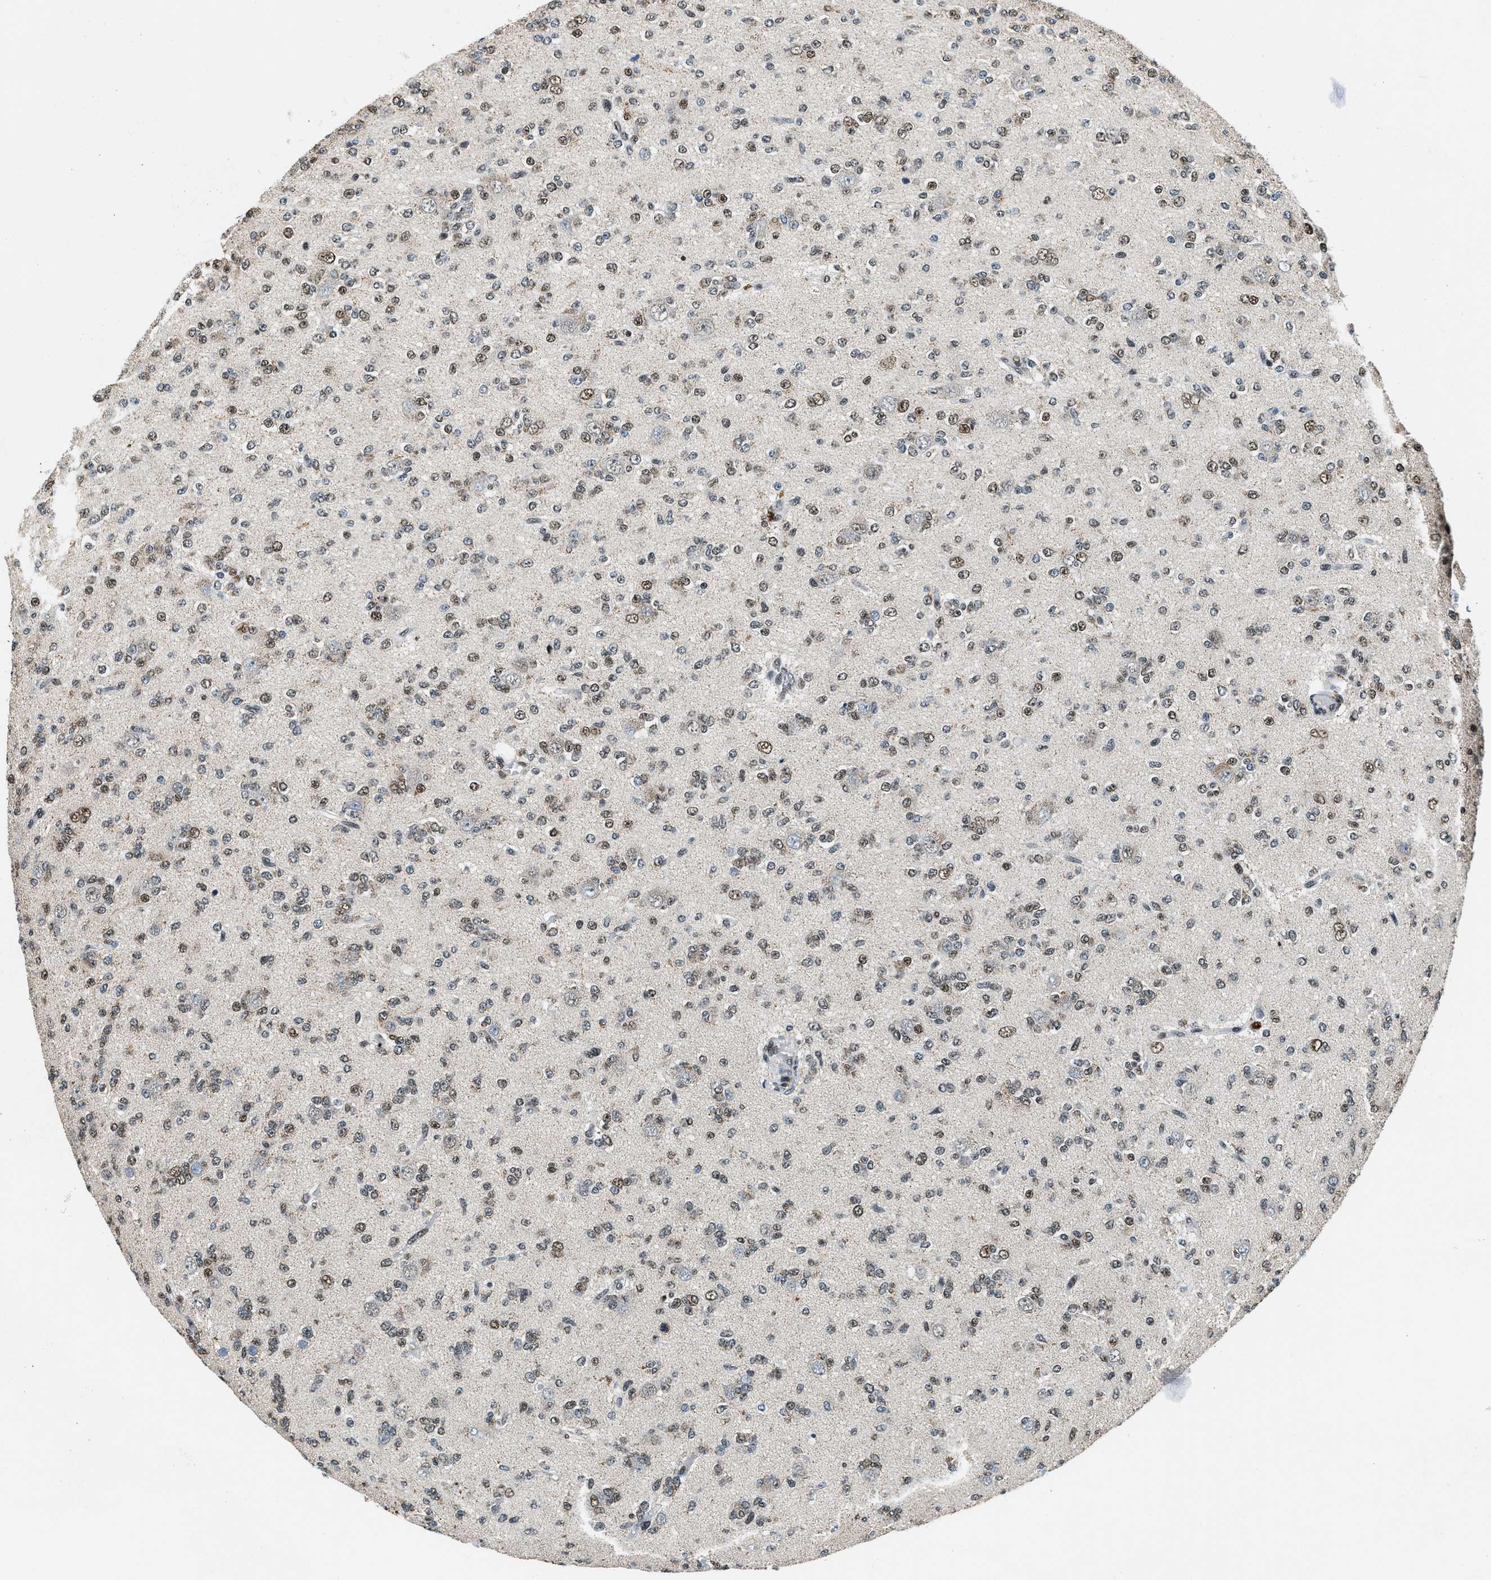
{"staining": {"intensity": "moderate", "quantity": "25%-75%", "location": "nuclear"}, "tissue": "glioma", "cell_type": "Tumor cells", "image_type": "cancer", "snomed": [{"axis": "morphology", "description": "Glioma, malignant, Low grade"}, {"axis": "topography", "description": "Brain"}], "caption": "There is medium levels of moderate nuclear positivity in tumor cells of low-grade glioma (malignant), as demonstrated by immunohistochemical staining (brown color).", "gene": "KDM3B", "patient": {"sex": "male", "age": 38}}